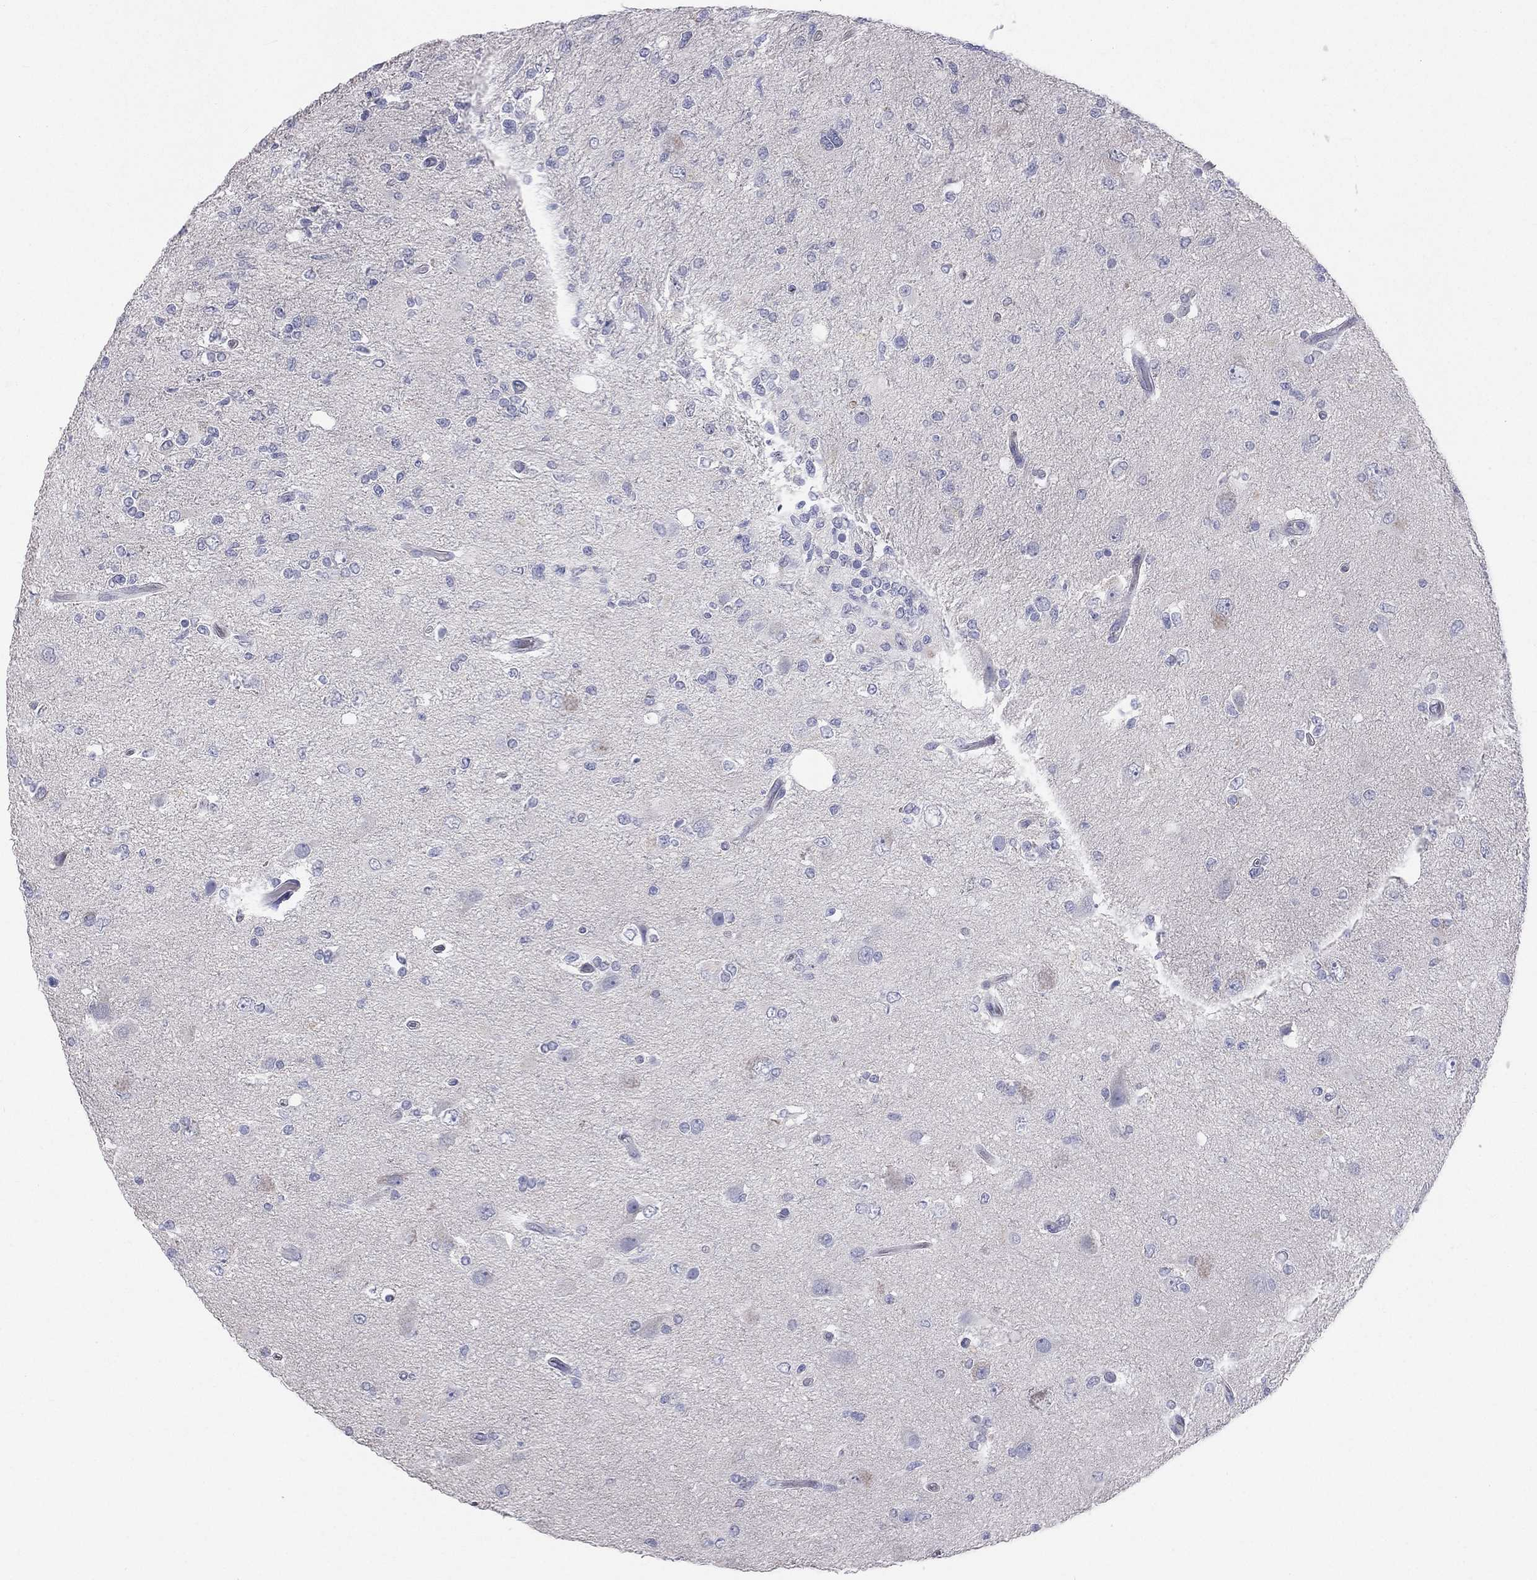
{"staining": {"intensity": "negative", "quantity": "none", "location": "none"}, "tissue": "glioma", "cell_type": "Tumor cells", "image_type": "cancer", "snomed": [{"axis": "morphology", "description": "Glioma, malignant, High grade"}, {"axis": "topography", "description": "Cerebral cortex"}], "caption": "DAB immunohistochemical staining of human glioma shows no significant positivity in tumor cells. (DAB immunohistochemistry, high magnification).", "gene": "STK31", "patient": {"sex": "male", "age": 70}}